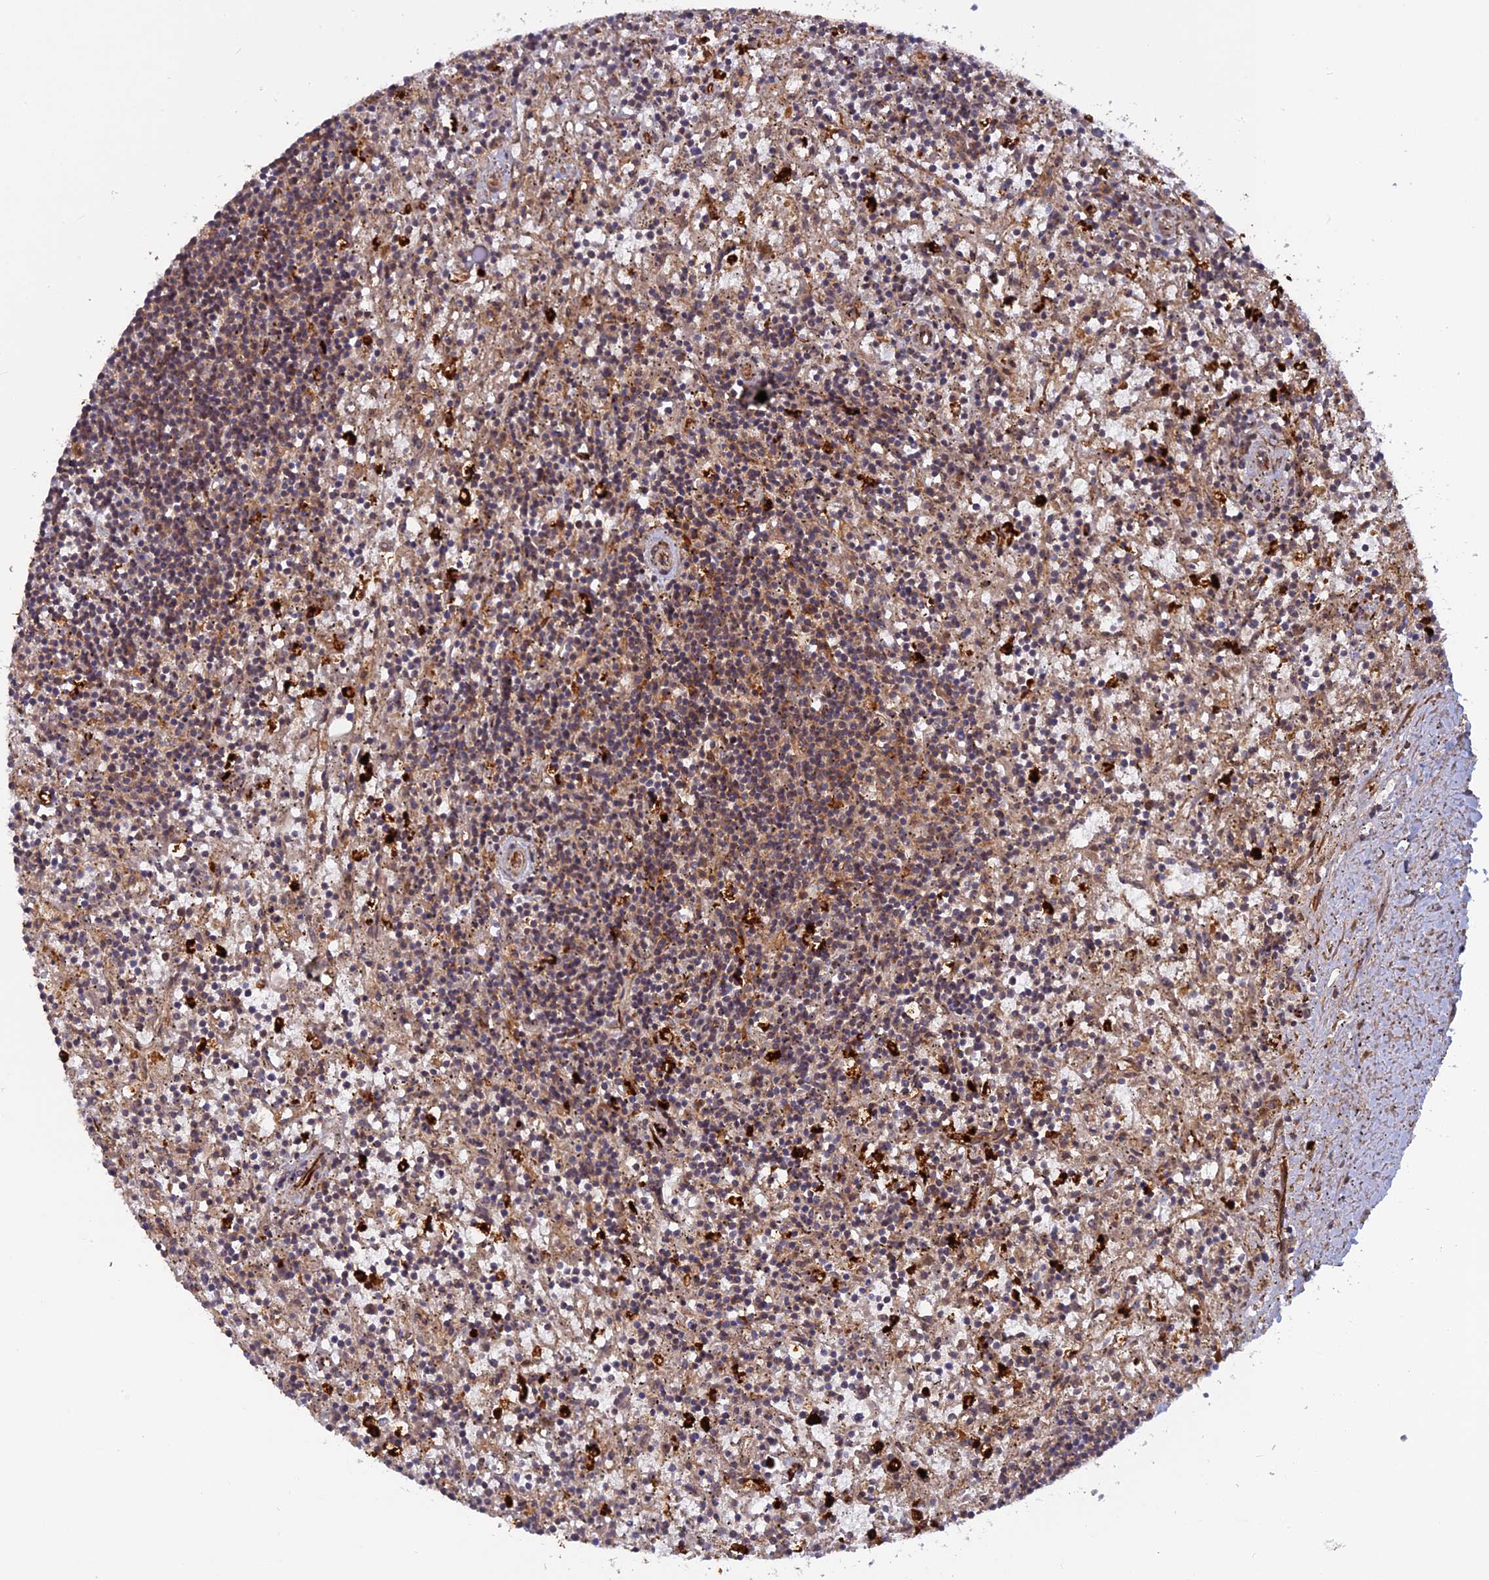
{"staining": {"intensity": "weak", "quantity": "25%-75%", "location": "cytoplasmic/membranous"}, "tissue": "lymphoma", "cell_type": "Tumor cells", "image_type": "cancer", "snomed": [{"axis": "morphology", "description": "Malignant lymphoma, non-Hodgkin's type, Low grade"}, {"axis": "topography", "description": "Spleen"}], "caption": "Human malignant lymphoma, non-Hodgkin's type (low-grade) stained with a brown dye demonstrates weak cytoplasmic/membranous positive staining in about 25%-75% of tumor cells.", "gene": "PHLDB3", "patient": {"sex": "male", "age": 76}}